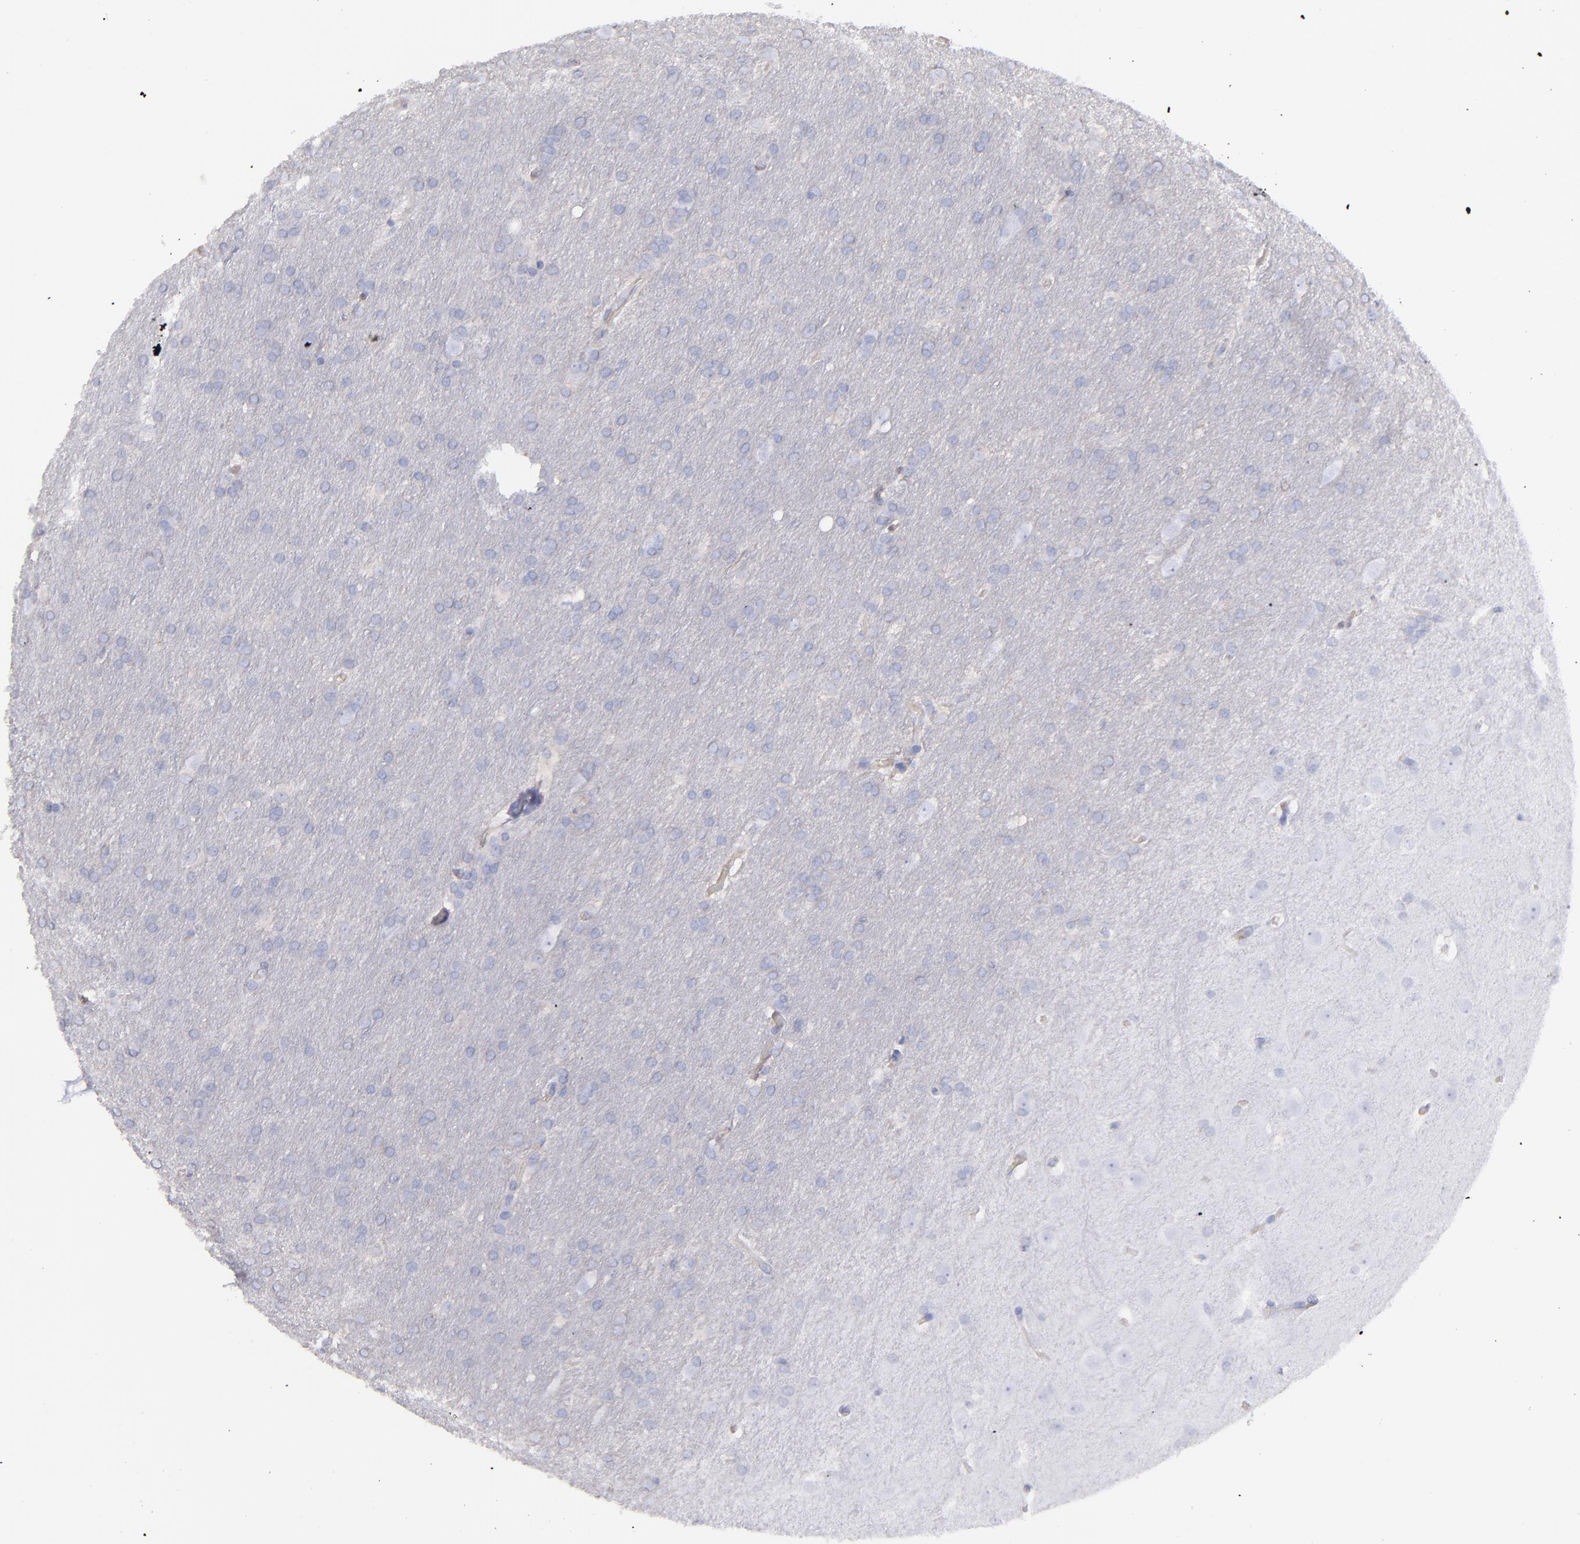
{"staining": {"intensity": "negative", "quantity": "none", "location": "none"}, "tissue": "glioma", "cell_type": "Tumor cells", "image_type": "cancer", "snomed": [{"axis": "morphology", "description": "Glioma, malignant, Low grade"}, {"axis": "topography", "description": "Brain"}], "caption": "The micrograph shows no significant expression in tumor cells of glioma. Nuclei are stained in blue.", "gene": "MAPRE1", "patient": {"sex": "female", "age": 32}}